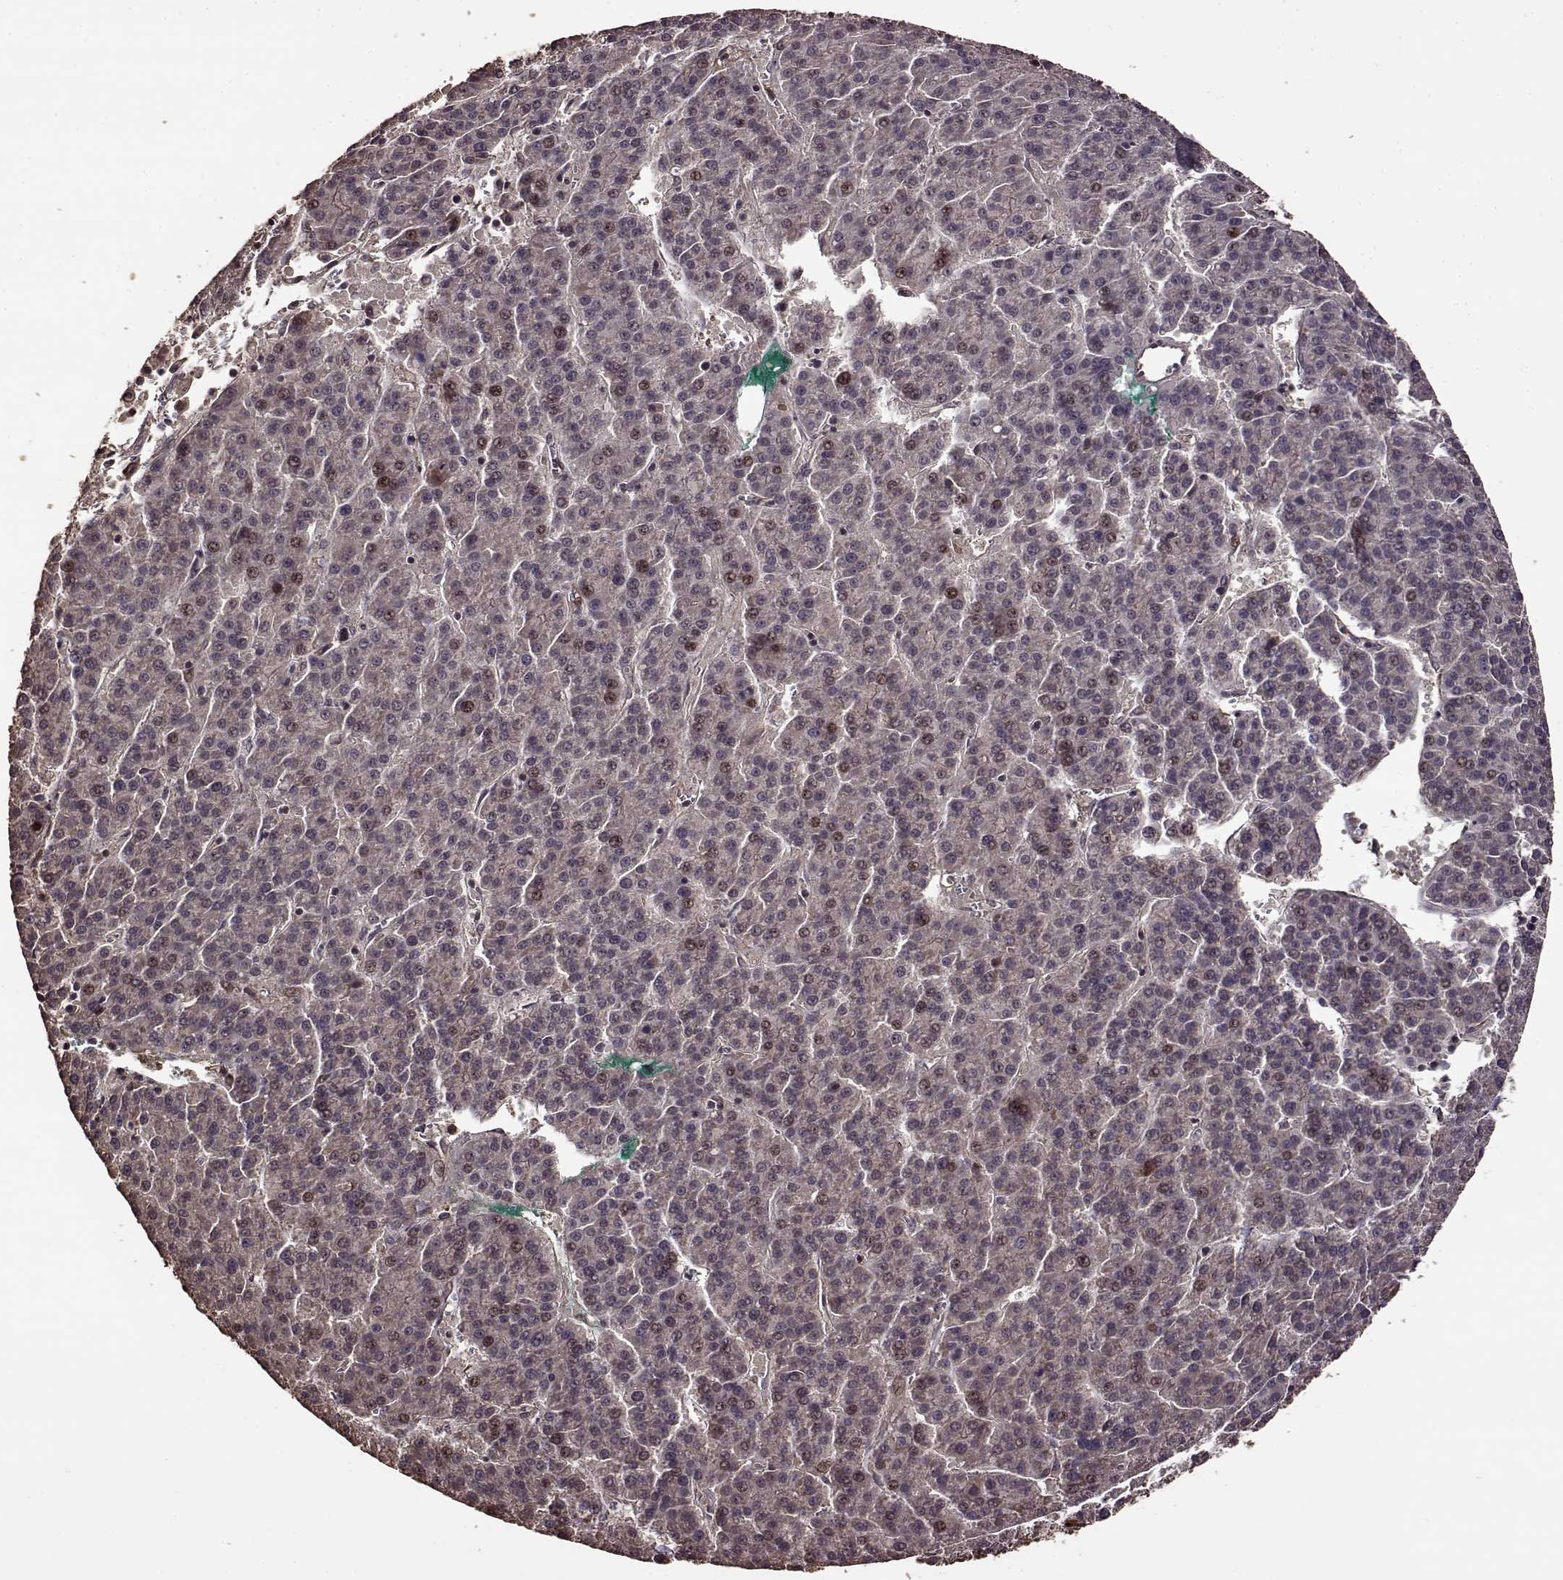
{"staining": {"intensity": "weak", "quantity": "<25%", "location": "nuclear"}, "tissue": "liver cancer", "cell_type": "Tumor cells", "image_type": "cancer", "snomed": [{"axis": "morphology", "description": "Carcinoma, Hepatocellular, NOS"}, {"axis": "topography", "description": "Liver"}], "caption": "Human liver cancer (hepatocellular carcinoma) stained for a protein using immunohistochemistry demonstrates no staining in tumor cells.", "gene": "FBXW11", "patient": {"sex": "female", "age": 58}}